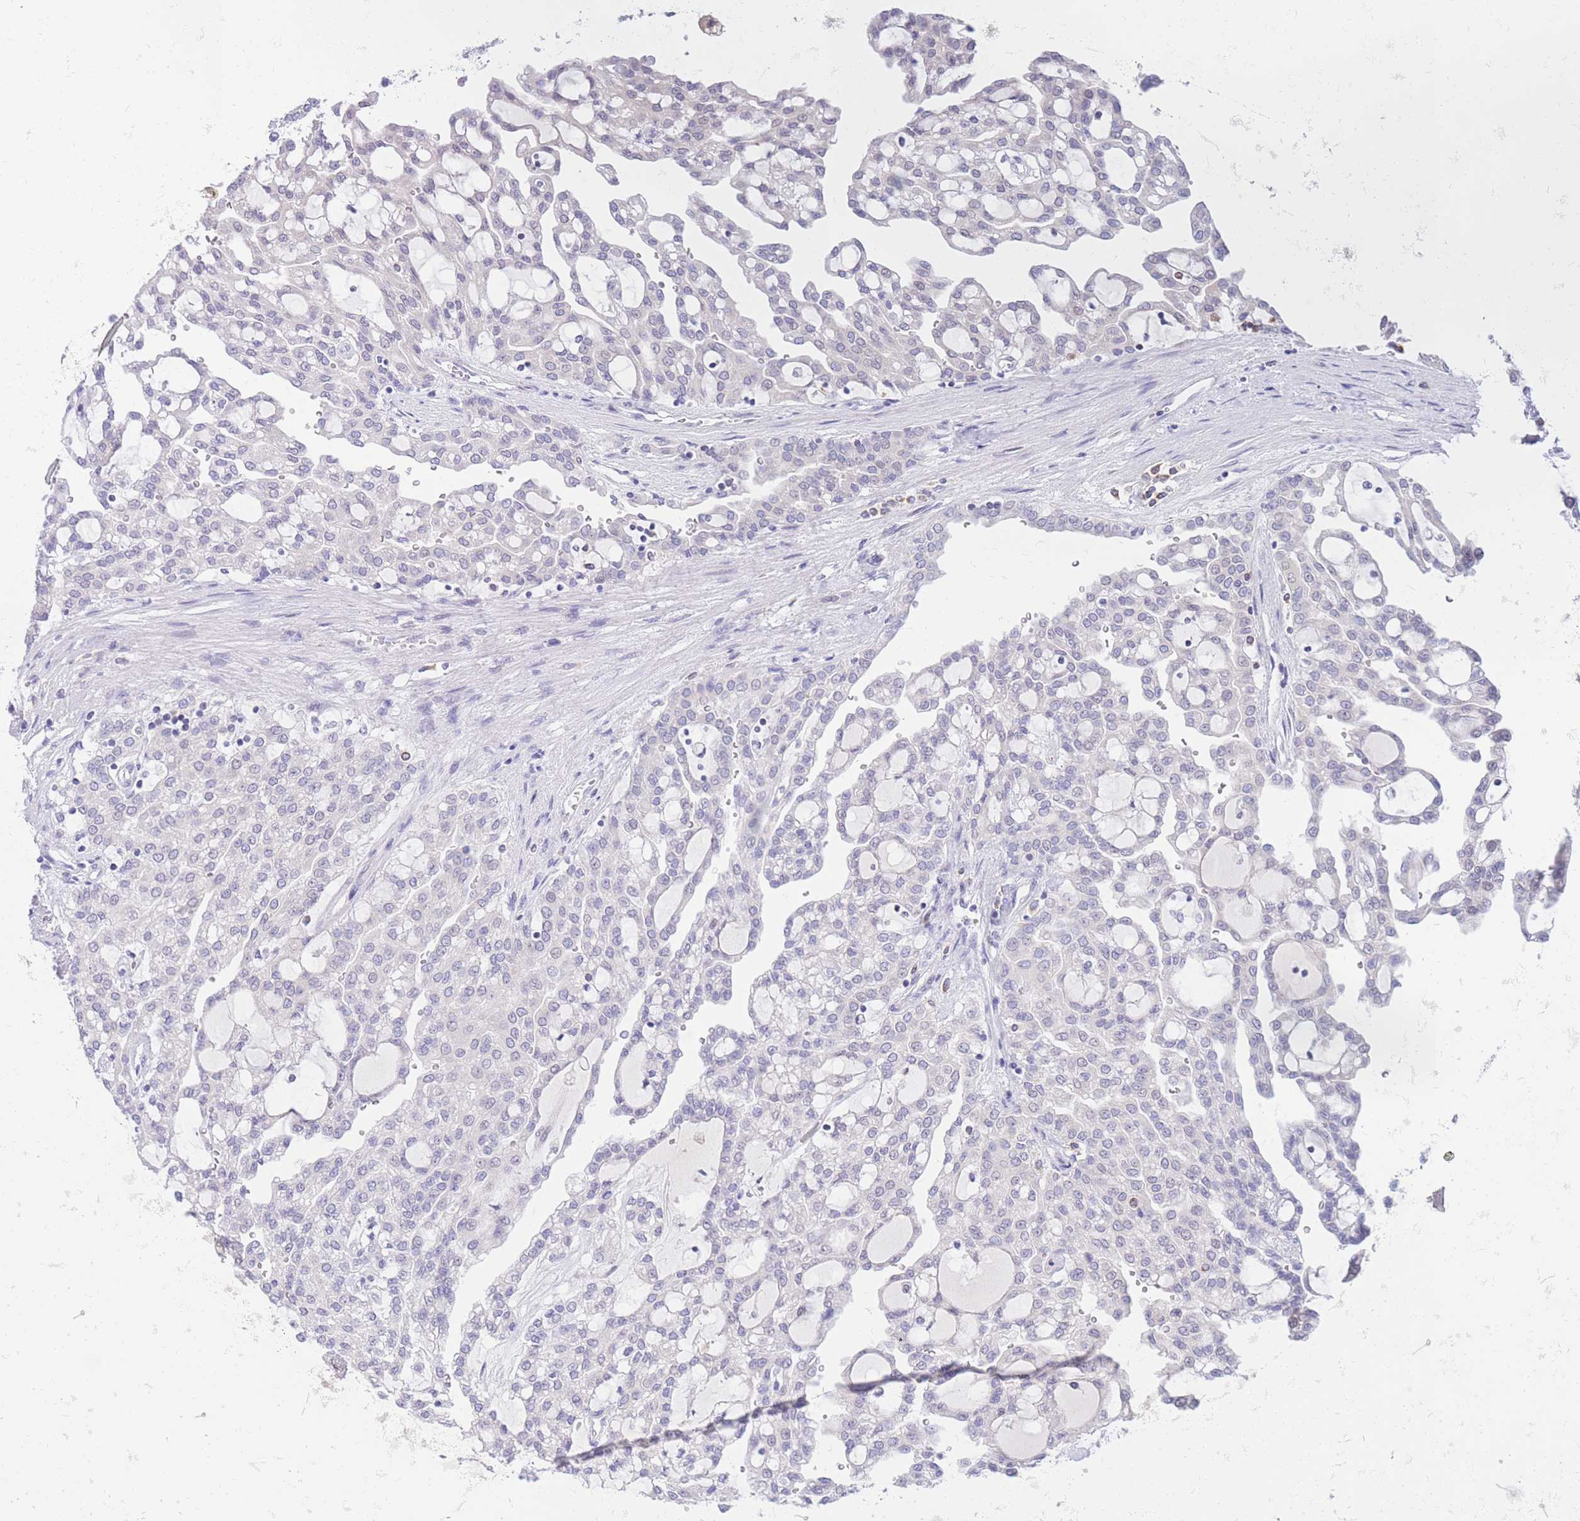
{"staining": {"intensity": "negative", "quantity": "none", "location": "none"}, "tissue": "renal cancer", "cell_type": "Tumor cells", "image_type": "cancer", "snomed": [{"axis": "morphology", "description": "Adenocarcinoma, NOS"}, {"axis": "topography", "description": "Kidney"}], "caption": "Immunohistochemical staining of renal cancer (adenocarcinoma) reveals no significant staining in tumor cells.", "gene": "RPL39L", "patient": {"sex": "male", "age": 63}}